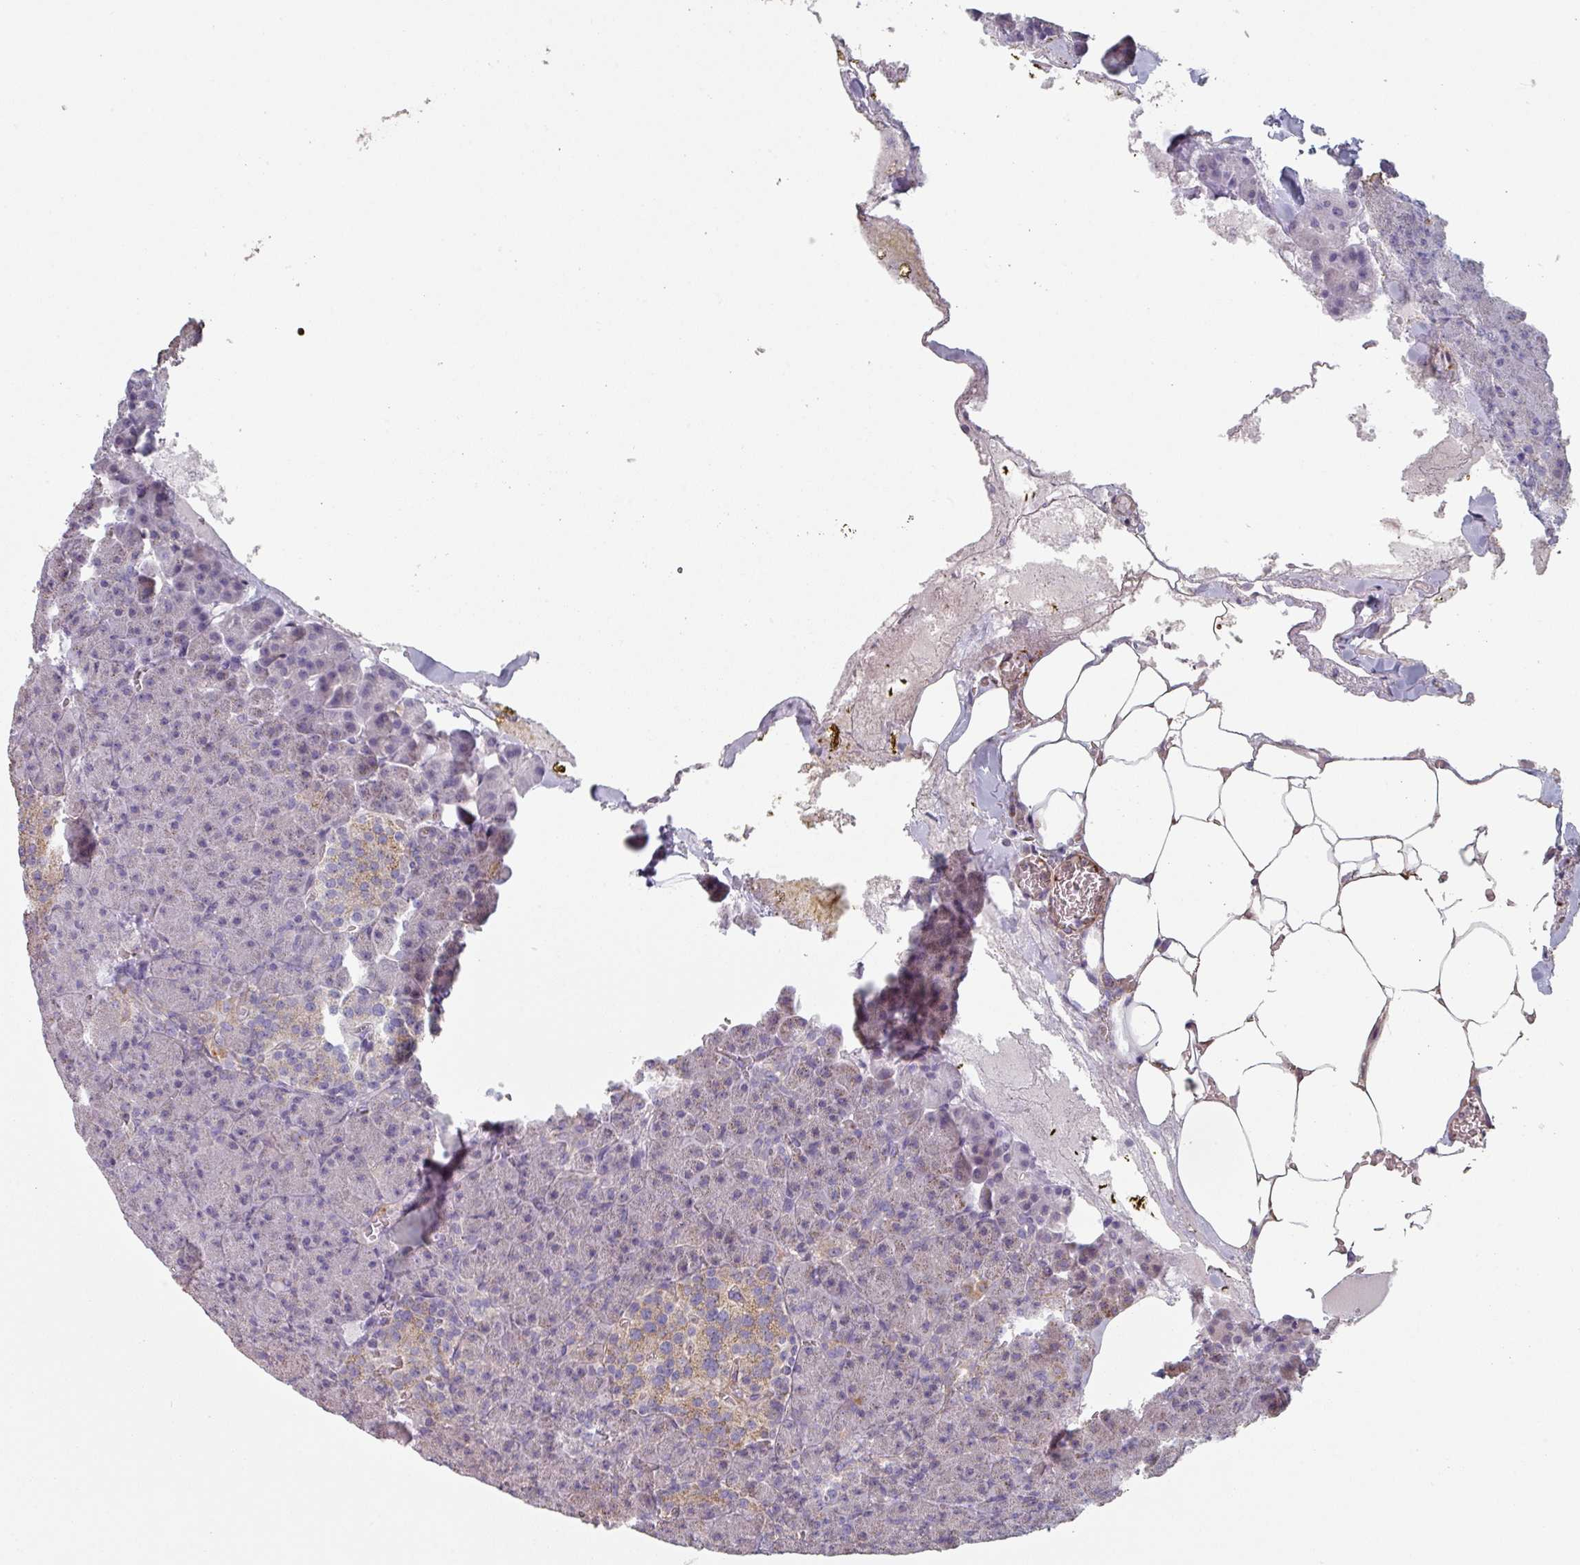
{"staining": {"intensity": "negative", "quantity": "none", "location": "none"}, "tissue": "pancreas", "cell_type": "Exocrine glandular cells", "image_type": "normal", "snomed": [{"axis": "morphology", "description": "Normal tissue, NOS"}, {"axis": "topography", "description": "Pancreas"}], "caption": "A high-resolution image shows immunohistochemistry staining of benign pancreas, which displays no significant expression in exocrine glandular cells. (IHC, brightfield microscopy, high magnification).", "gene": "GSTA1", "patient": {"sex": "female", "age": 74}}